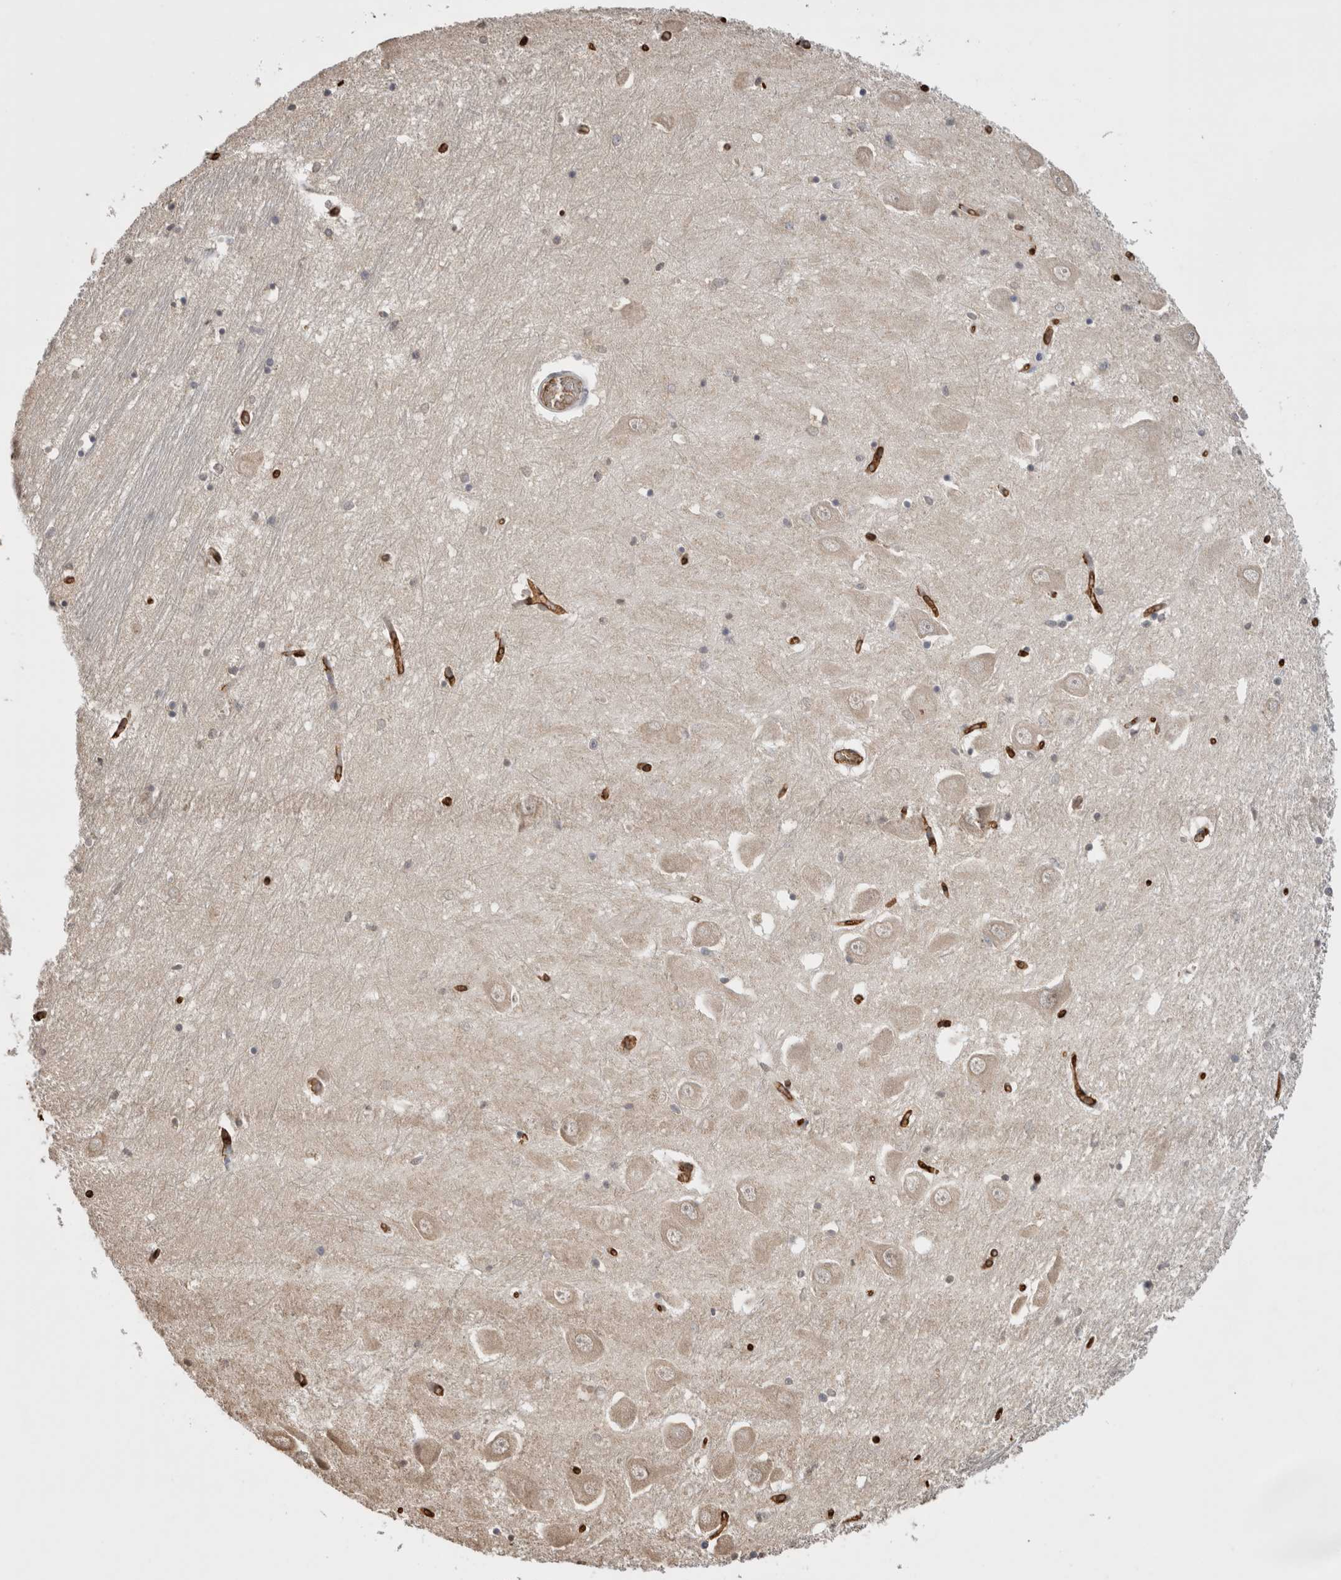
{"staining": {"intensity": "negative", "quantity": "none", "location": "none"}, "tissue": "hippocampus", "cell_type": "Glial cells", "image_type": "normal", "snomed": [{"axis": "morphology", "description": "Normal tissue, NOS"}, {"axis": "topography", "description": "Hippocampus"}], "caption": "The micrograph displays no significant positivity in glial cells of hippocampus. (DAB (3,3'-diaminobenzidine) IHC visualized using brightfield microscopy, high magnification).", "gene": "IL27", "patient": {"sex": "male", "age": 70}}